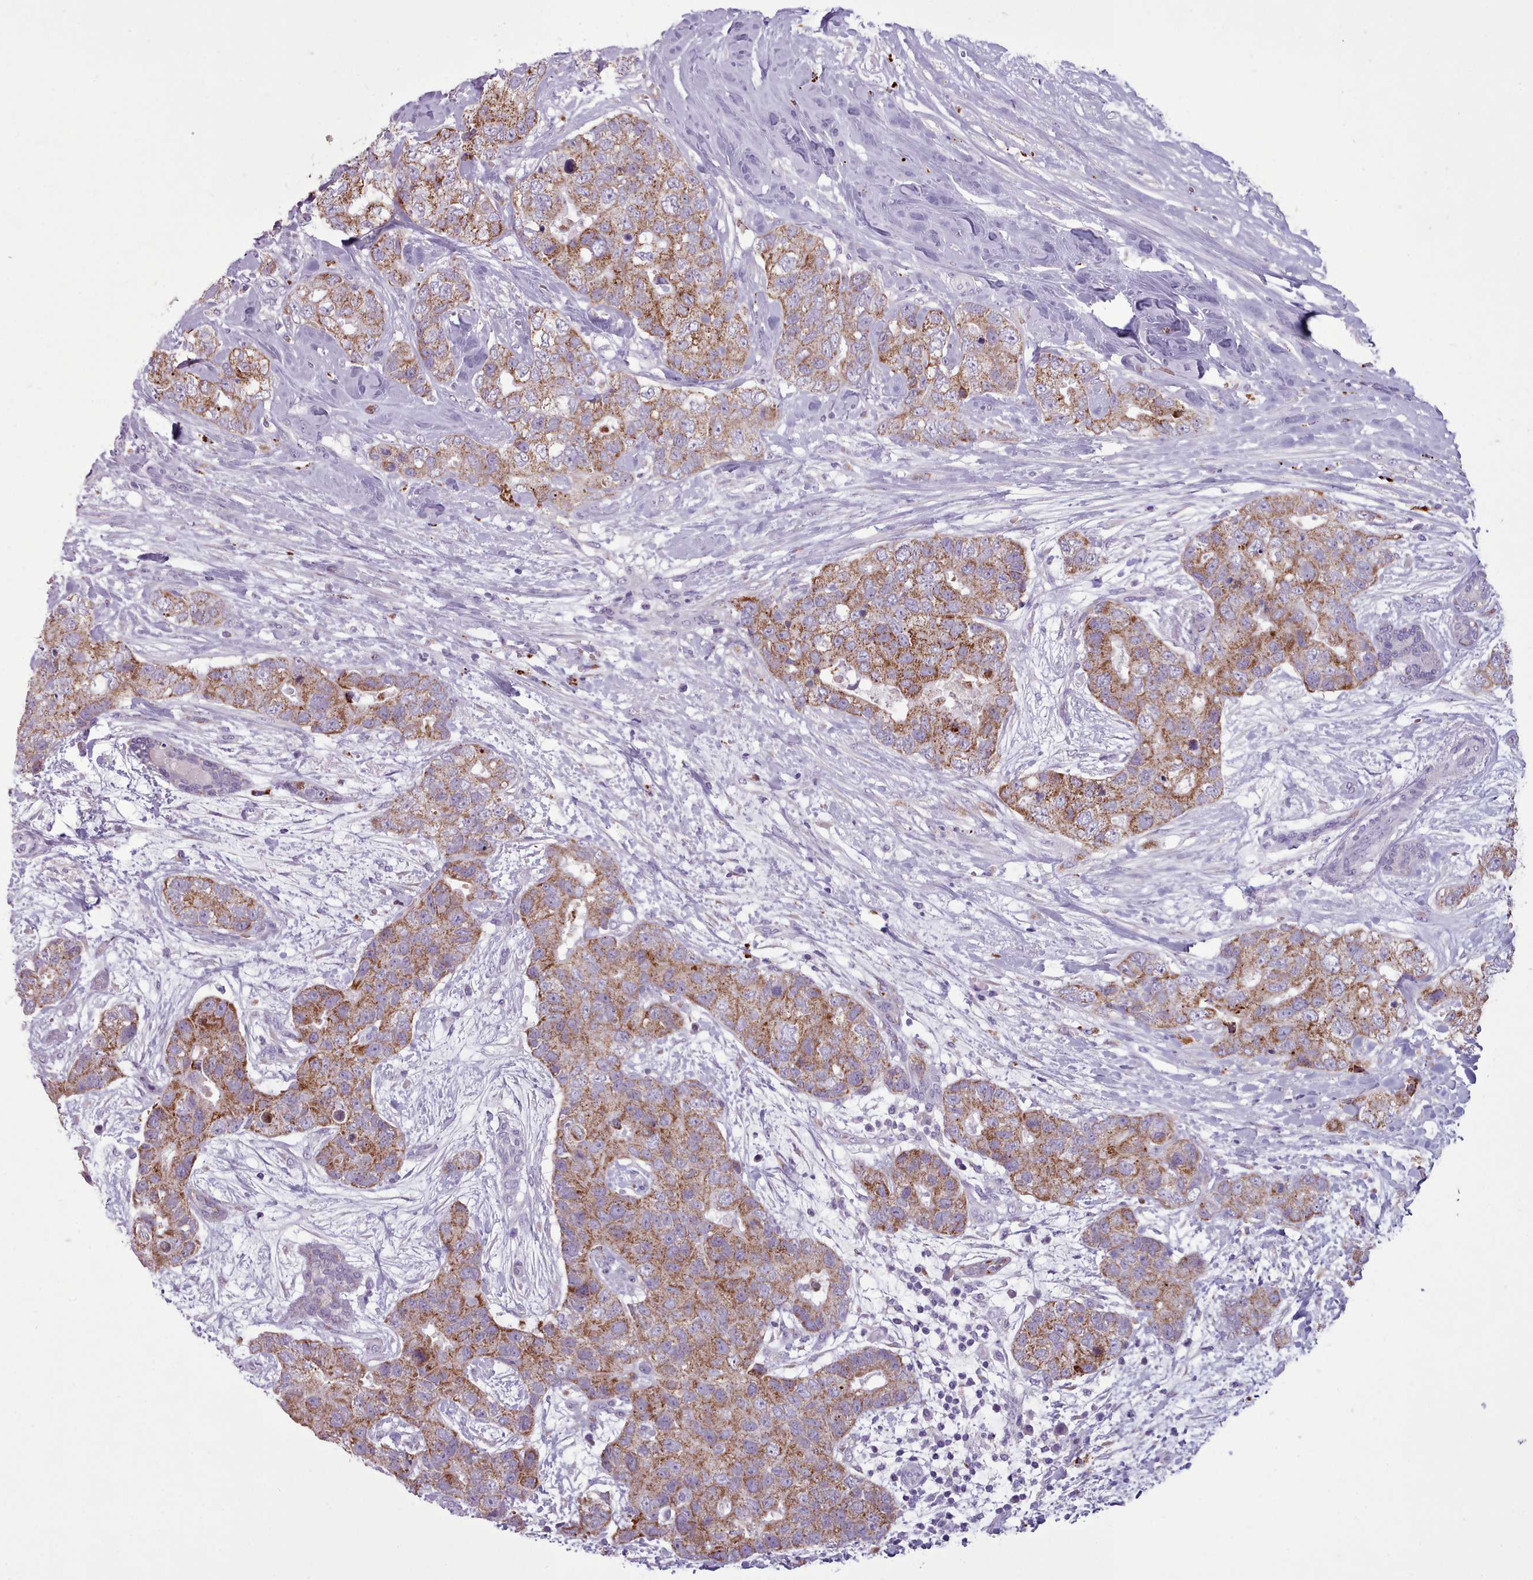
{"staining": {"intensity": "moderate", "quantity": ">75%", "location": "cytoplasmic/membranous"}, "tissue": "breast cancer", "cell_type": "Tumor cells", "image_type": "cancer", "snomed": [{"axis": "morphology", "description": "Duct carcinoma"}, {"axis": "topography", "description": "Breast"}], "caption": "Immunohistochemical staining of breast cancer (infiltrating ductal carcinoma) displays medium levels of moderate cytoplasmic/membranous protein expression in approximately >75% of tumor cells.", "gene": "AK4", "patient": {"sex": "female", "age": 62}}